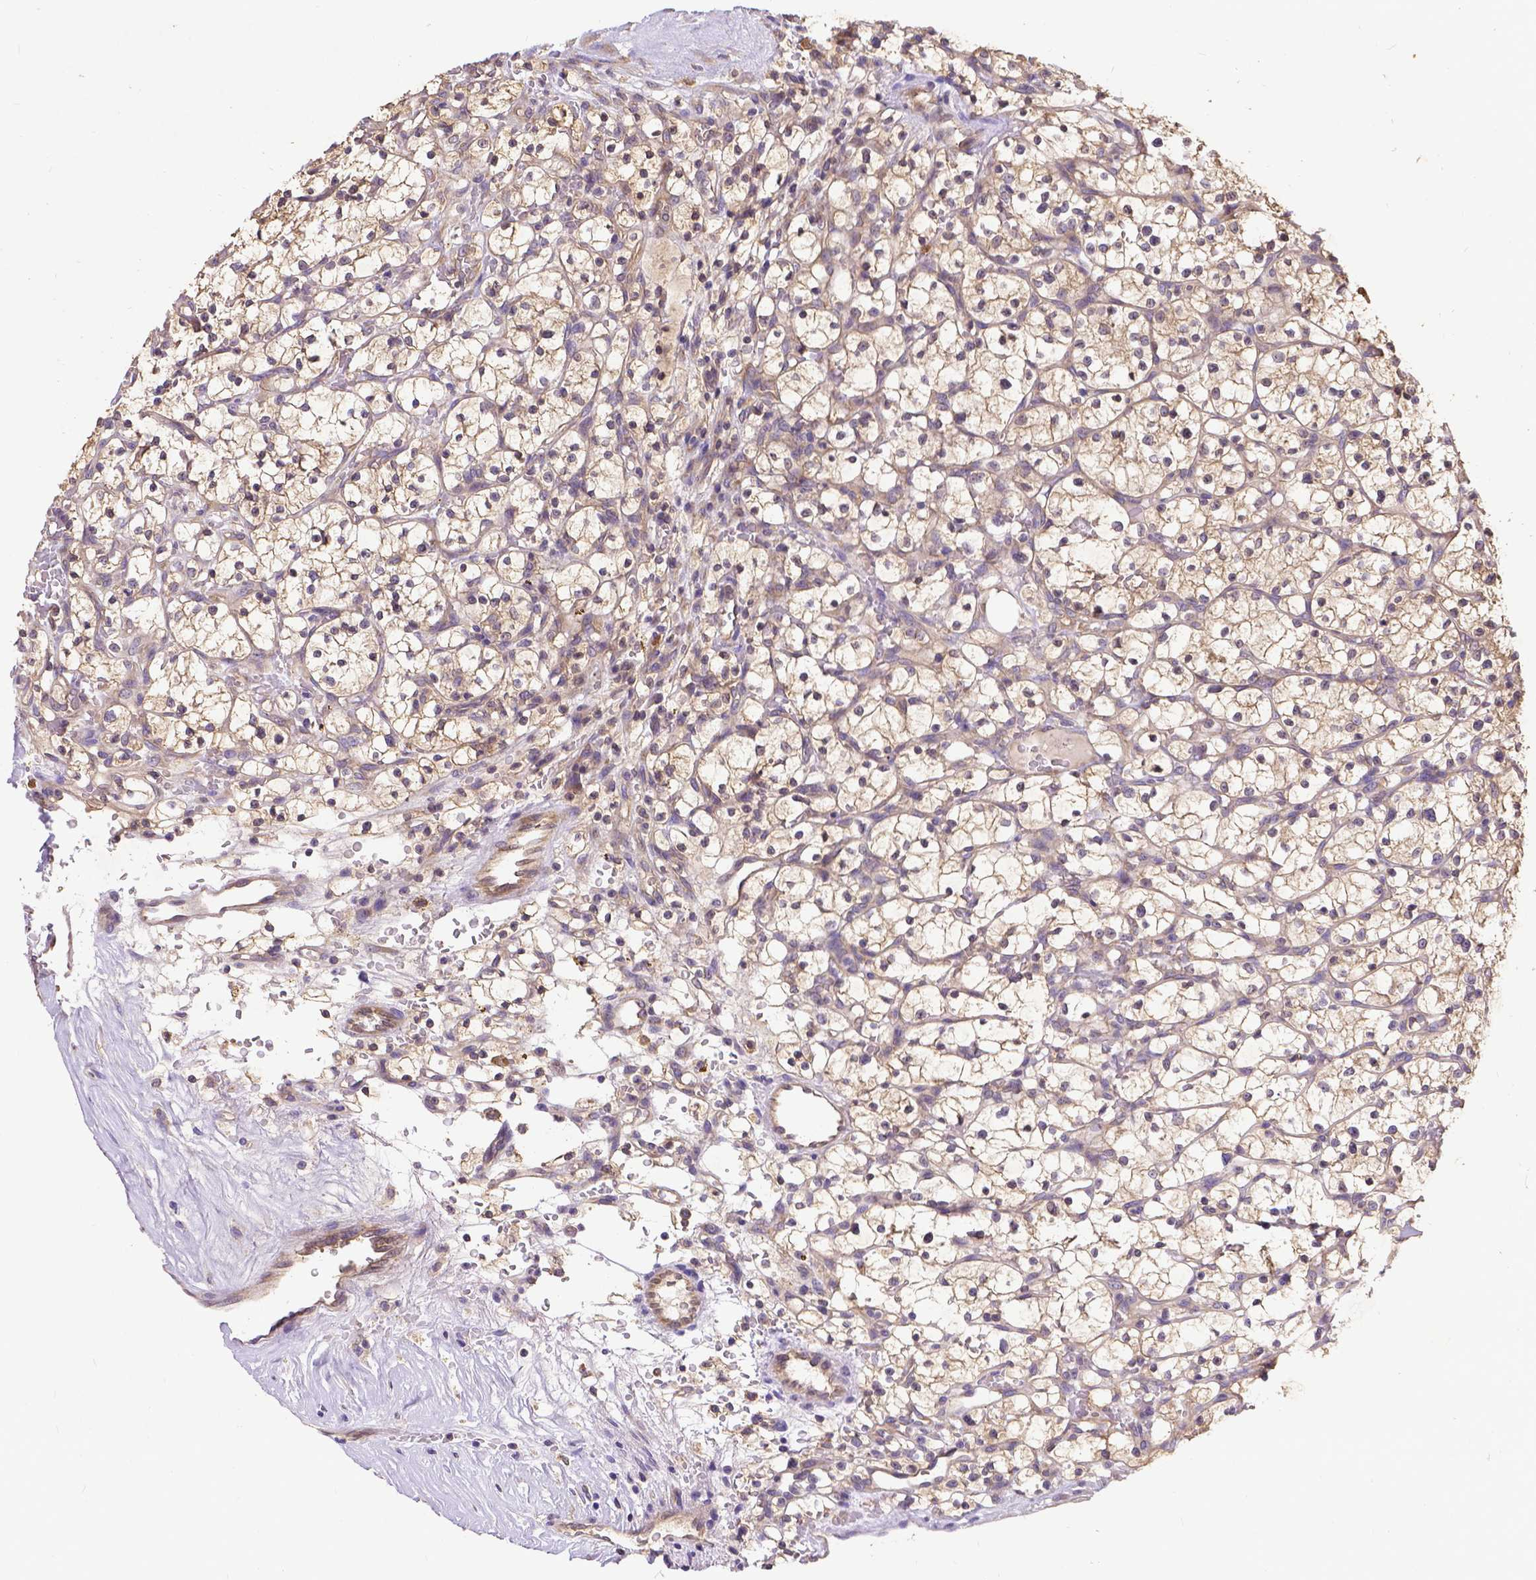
{"staining": {"intensity": "weak", "quantity": "25%-75%", "location": "cytoplasmic/membranous"}, "tissue": "renal cancer", "cell_type": "Tumor cells", "image_type": "cancer", "snomed": [{"axis": "morphology", "description": "Adenocarcinoma, NOS"}, {"axis": "topography", "description": "Kidney"}], "caption": "Adenocarcinoma (renal) tissue exhibits weak cytoplasmic/membranous expression in approximately 25%-75% of tumor cells", "gene": "DENND6A", "patient": {"sex": "female", "age": 64}}